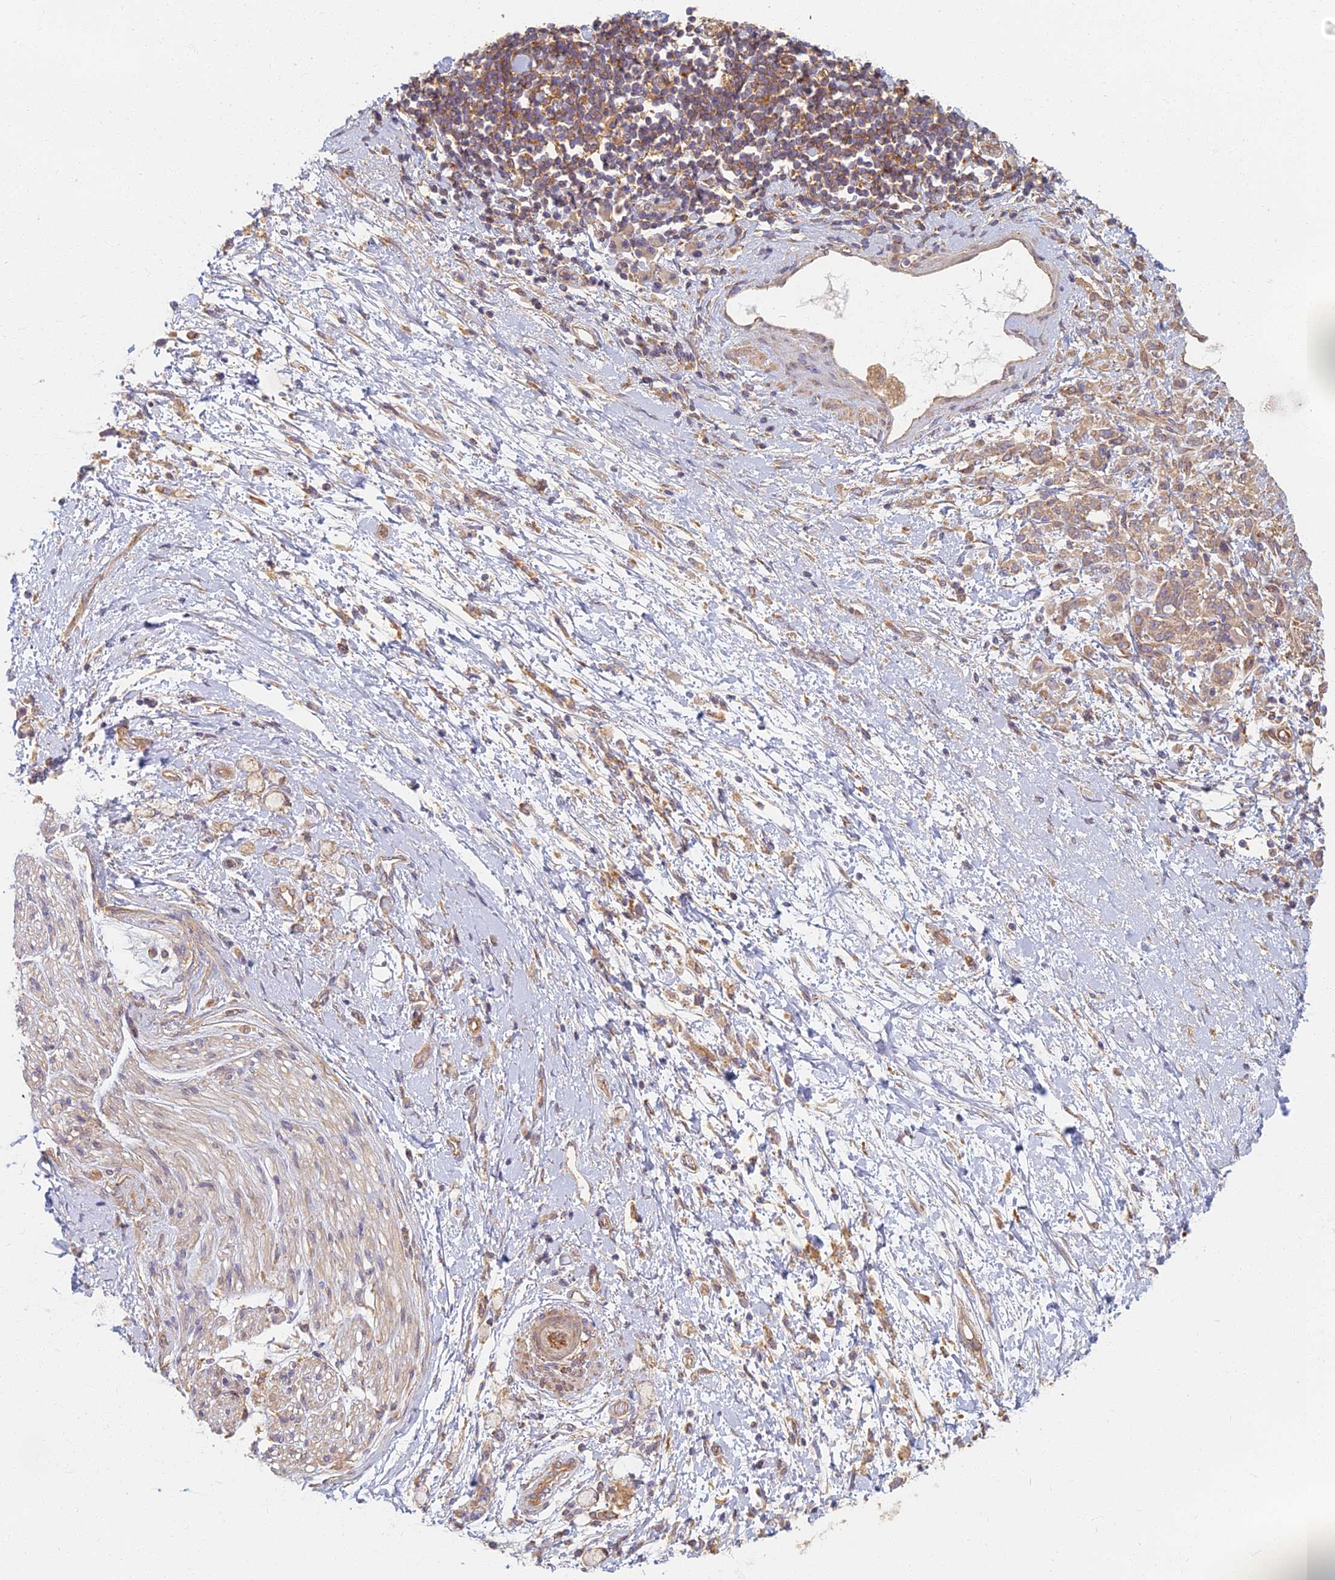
{"staining": {"intensity": "moderate", "quantity": ">75%", "location": "cytoplasmic/membranous"}, "tissue": "stomach cancer", "cell_type": "Tumor cells", "image_type": "cancer", "snomed": [{"axis": "morphology", "description": "Adenocarcinoma, NOS"}, {"axis": "topography", "description": "Stomach"}], "caption": "Protein staining of stomach cancer (adenocarcinoma) tissue demonstrates moderate cytoplasmic/membranous staining in approximately >75% of tumor cells.", "gene": "RBSN", "patient": {"sex": "female", "age": 60}}